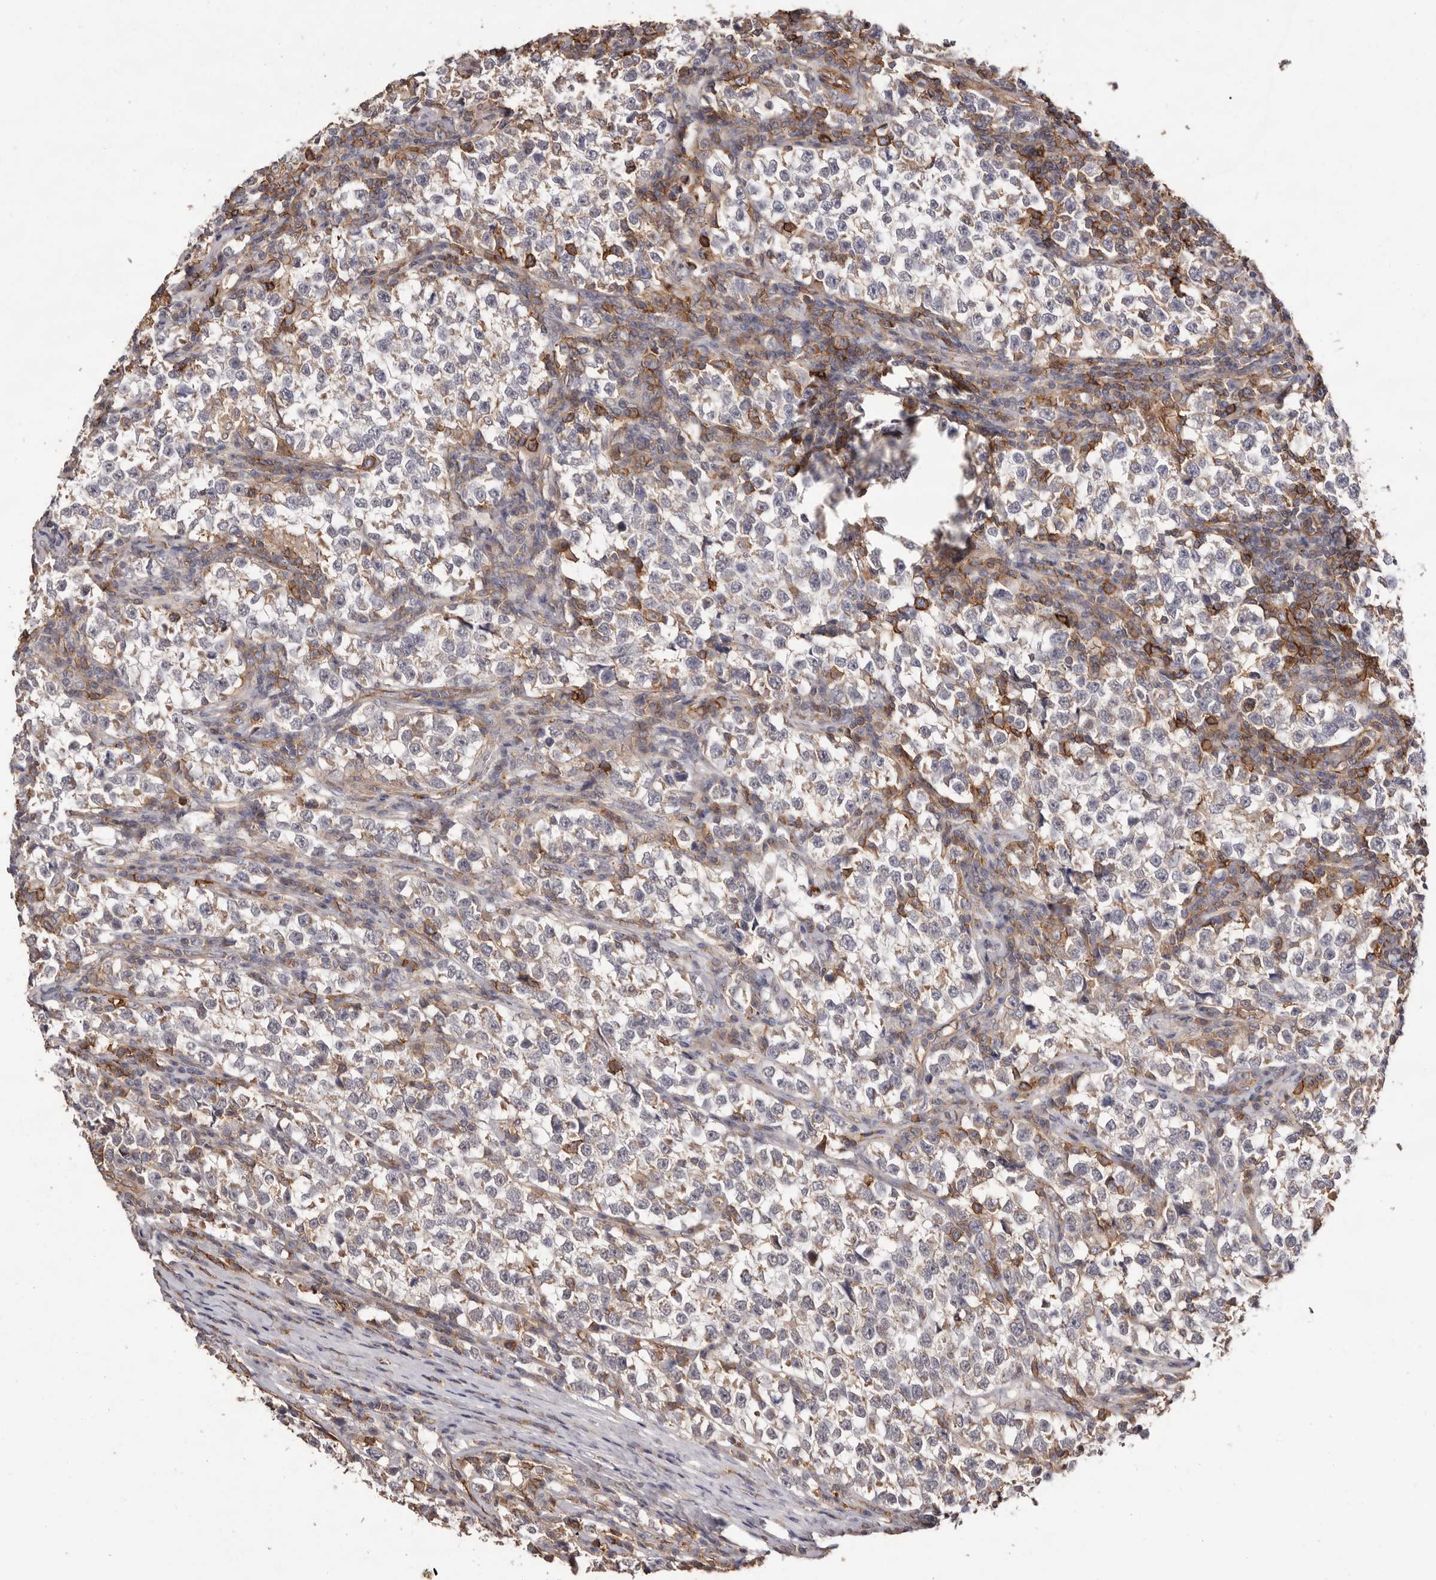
{"staining": {"intensity": "weak", "quantity": "<25%", "location": "cytoplasmic/membranous"}, "tissue": "testis cancer", "cell_type": "Tumor cells", "image_type": "cancer", "snomed": [{"axis": "morphology", "description": "Normal tissue, NOS"}, {"axis": "morphology", "description": "Seminoma, NOS"}, {"axis": "topography", "description": "Testis"}], "caption": "The histopathology image reveals no significant staining in tumor cells of testis seminoma.", "gene": "MMACHC", "patient": {"sex": "male", "age": 43}}